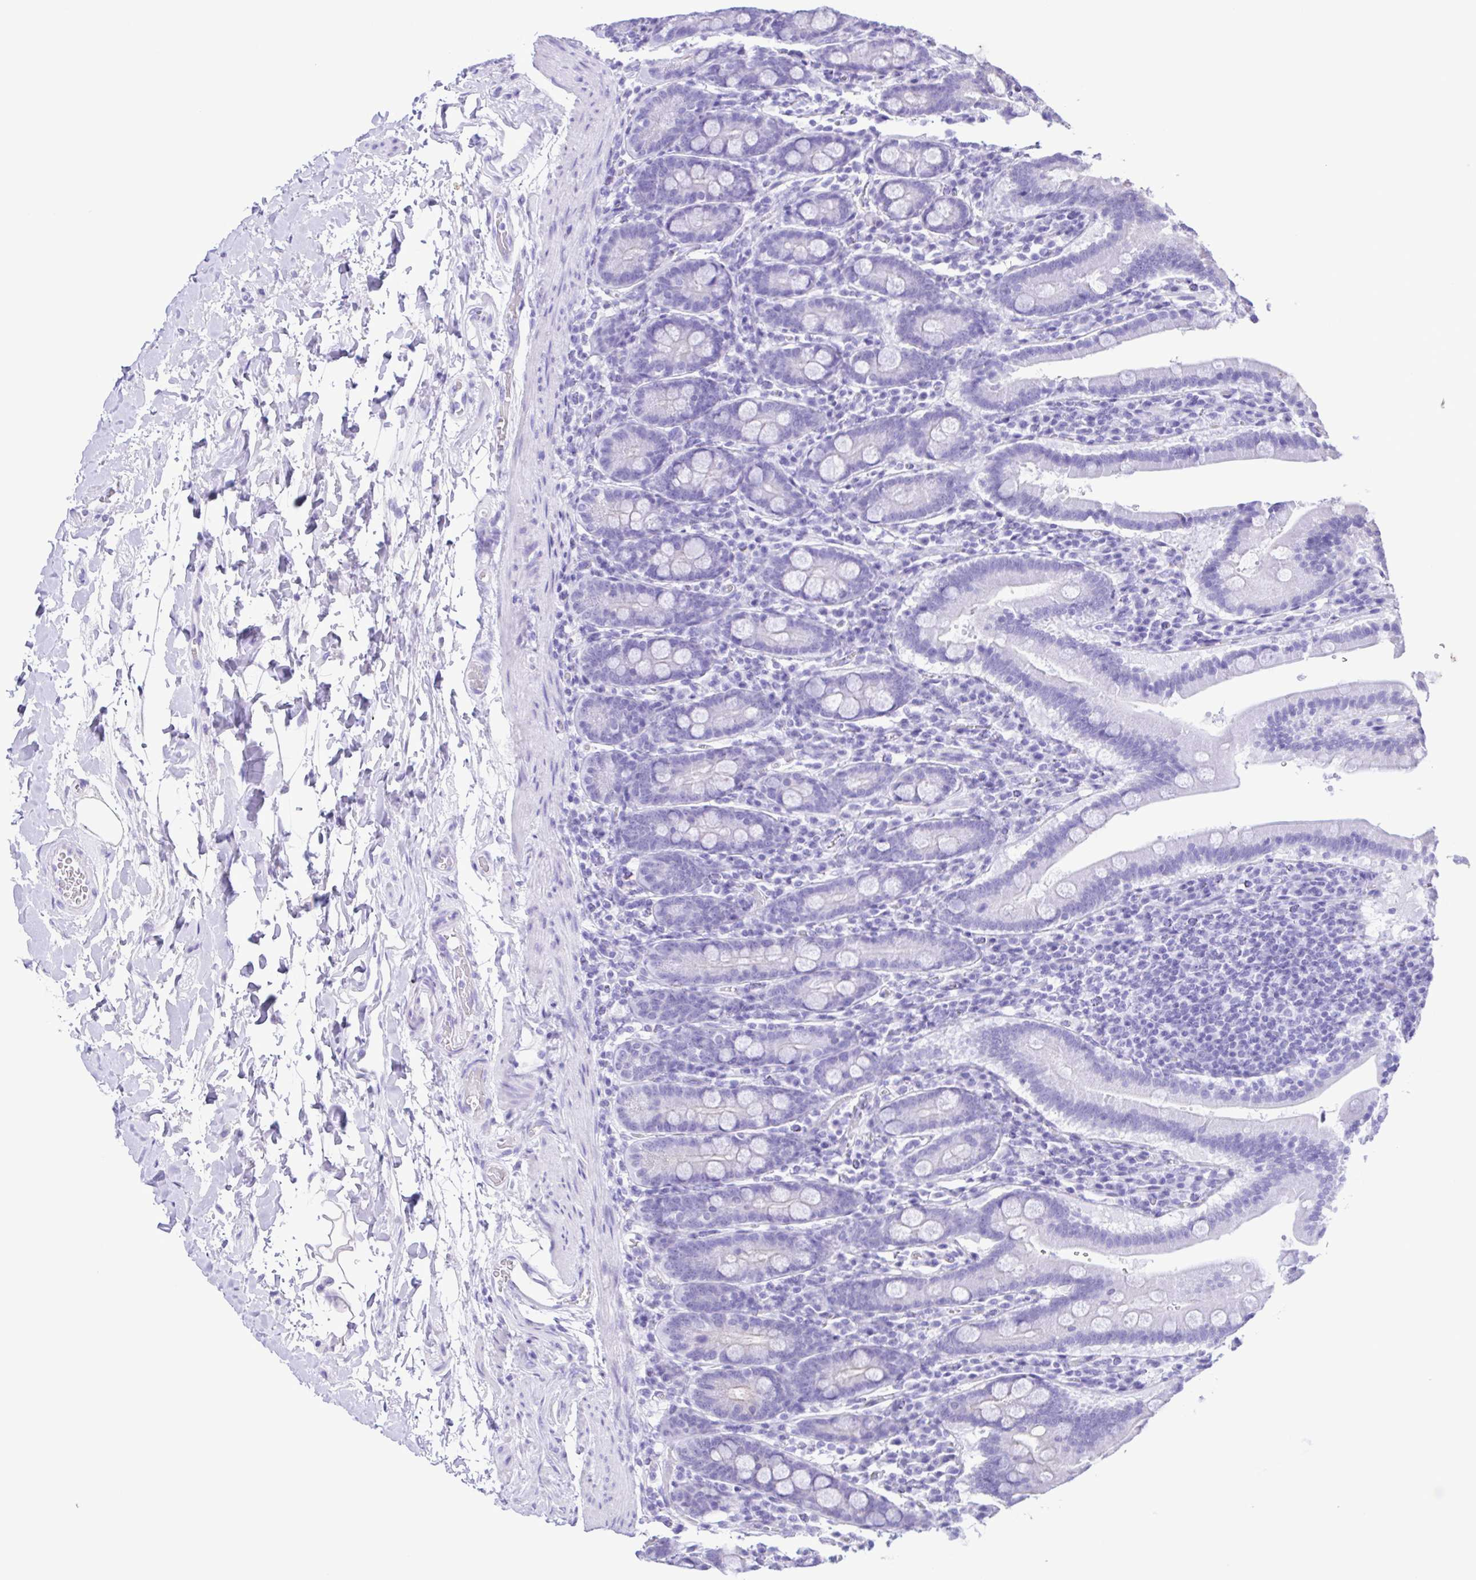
{"staining": {"intensity": "moderate", "quantity": "<25%", "location": "cytoplasmic/membranous"}, "tissue": "small intestine", "cell_type": "Glandular cells", "image_type": "normal", "snomed": [{"axis": "morphology", "description": "Normal tissue, NOS"}, {"axis": "topography", "description": "Small intestine"}], "caption": "Small intestine stained for a protein (brown) exhibits moderate cytoplasmic/membranous positive staining in about <25% of glandular cells.", "gene": "CYP11A1", "patient": {"sex": "male", "age": 26}}